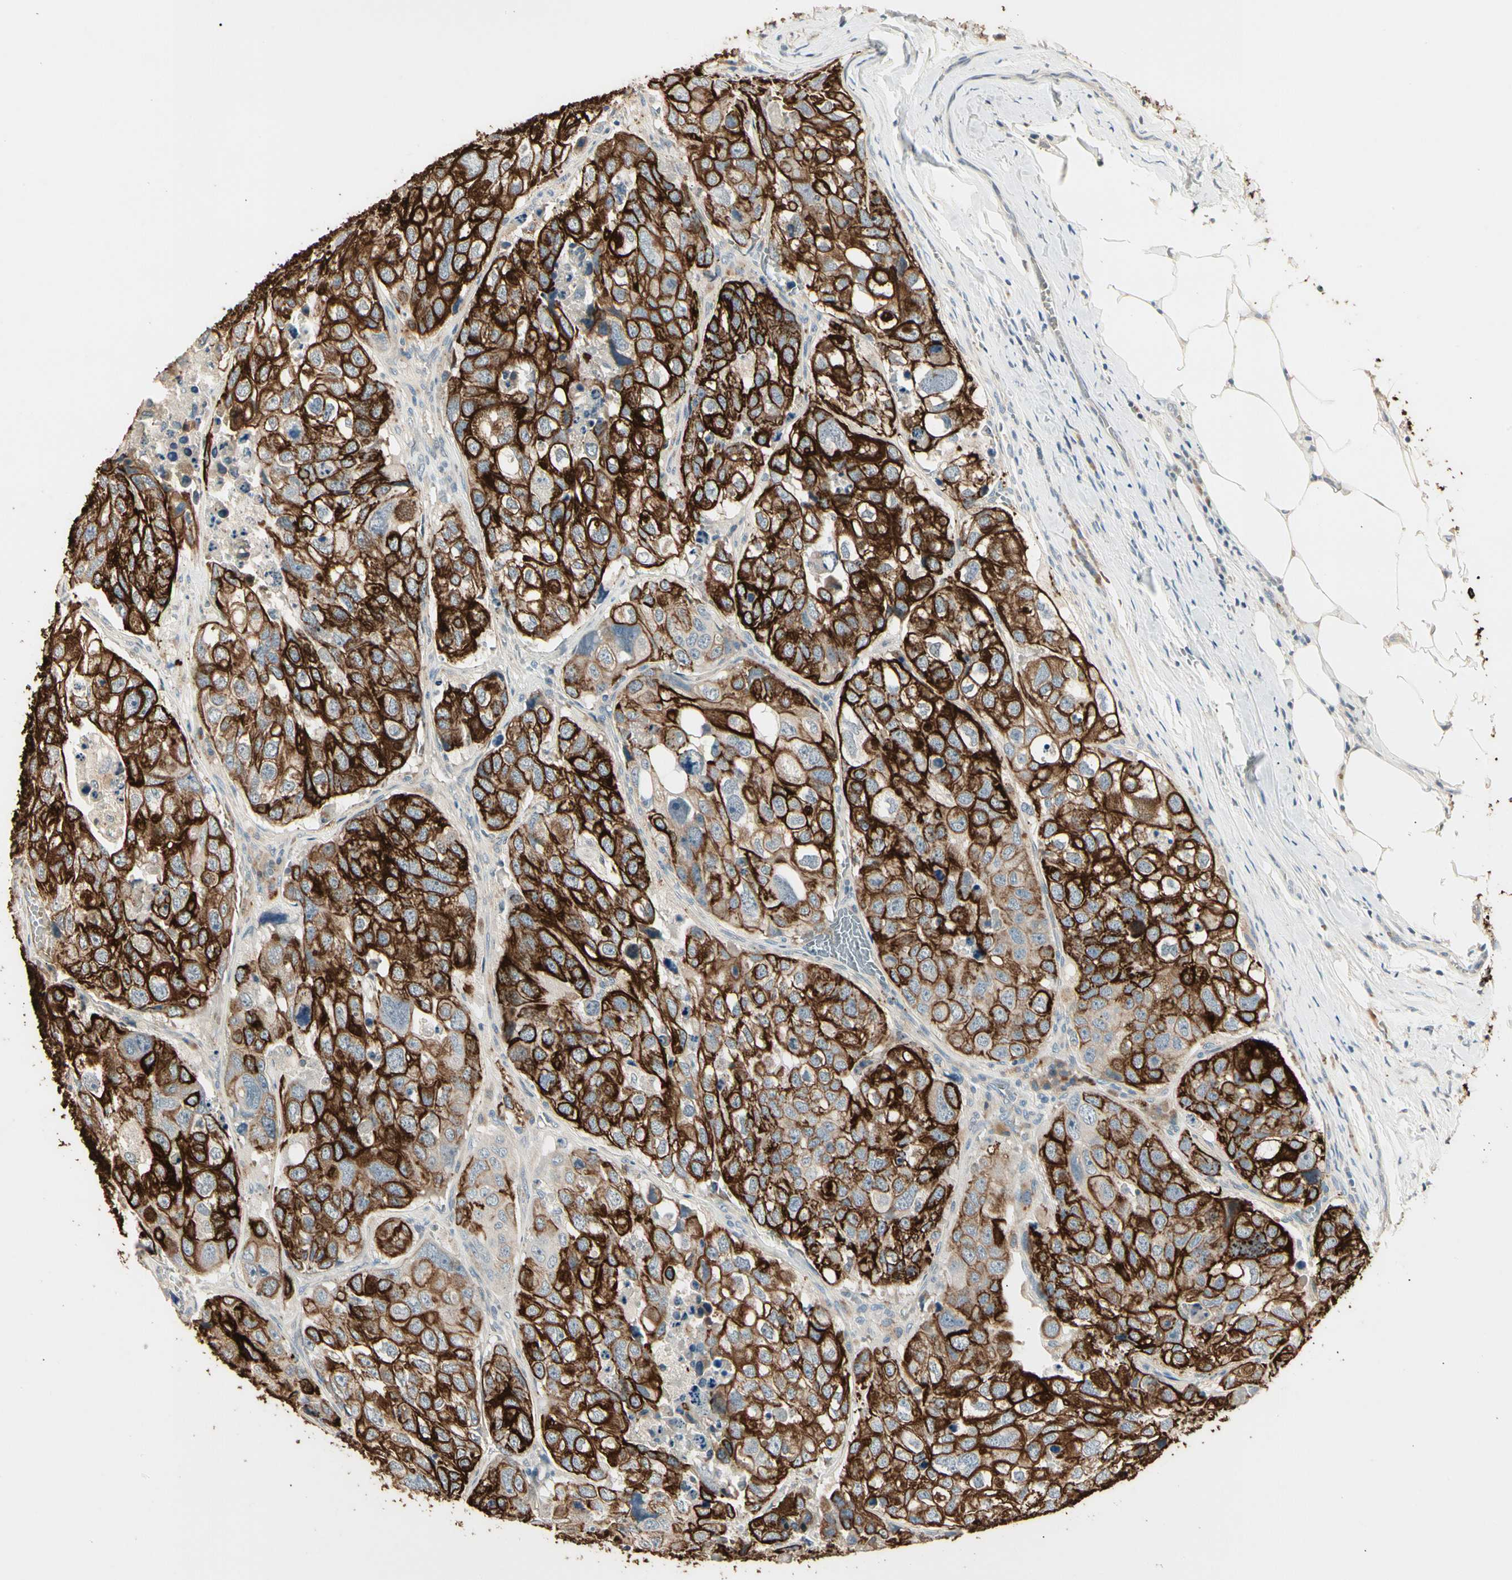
{"staining": {"intensity": "strong", "quantity": ">75%", "location": "cytoplasmic/membranous"}, "tissue": "urothelial cancer", "cell_type": "Tumor cells", "image_type": "cancer", "snomed": [{"axis": "morphology", "description": "Urothelial carcinoma, High grade"}, {"axis": "topography", "description": "Lymph node"}, {"axis": "topography", "description": "Urinary bladder"}], "caption": "High-power microscopy captured an immunohistochemistry (IHC) image of urothelial carcinoma (high-grade), revealing strong cytoplasmic/membranous expression in approximately >75% of tumor cells.", "gene": "SKIL", "patient": {"sex": "male", "age": 51}}